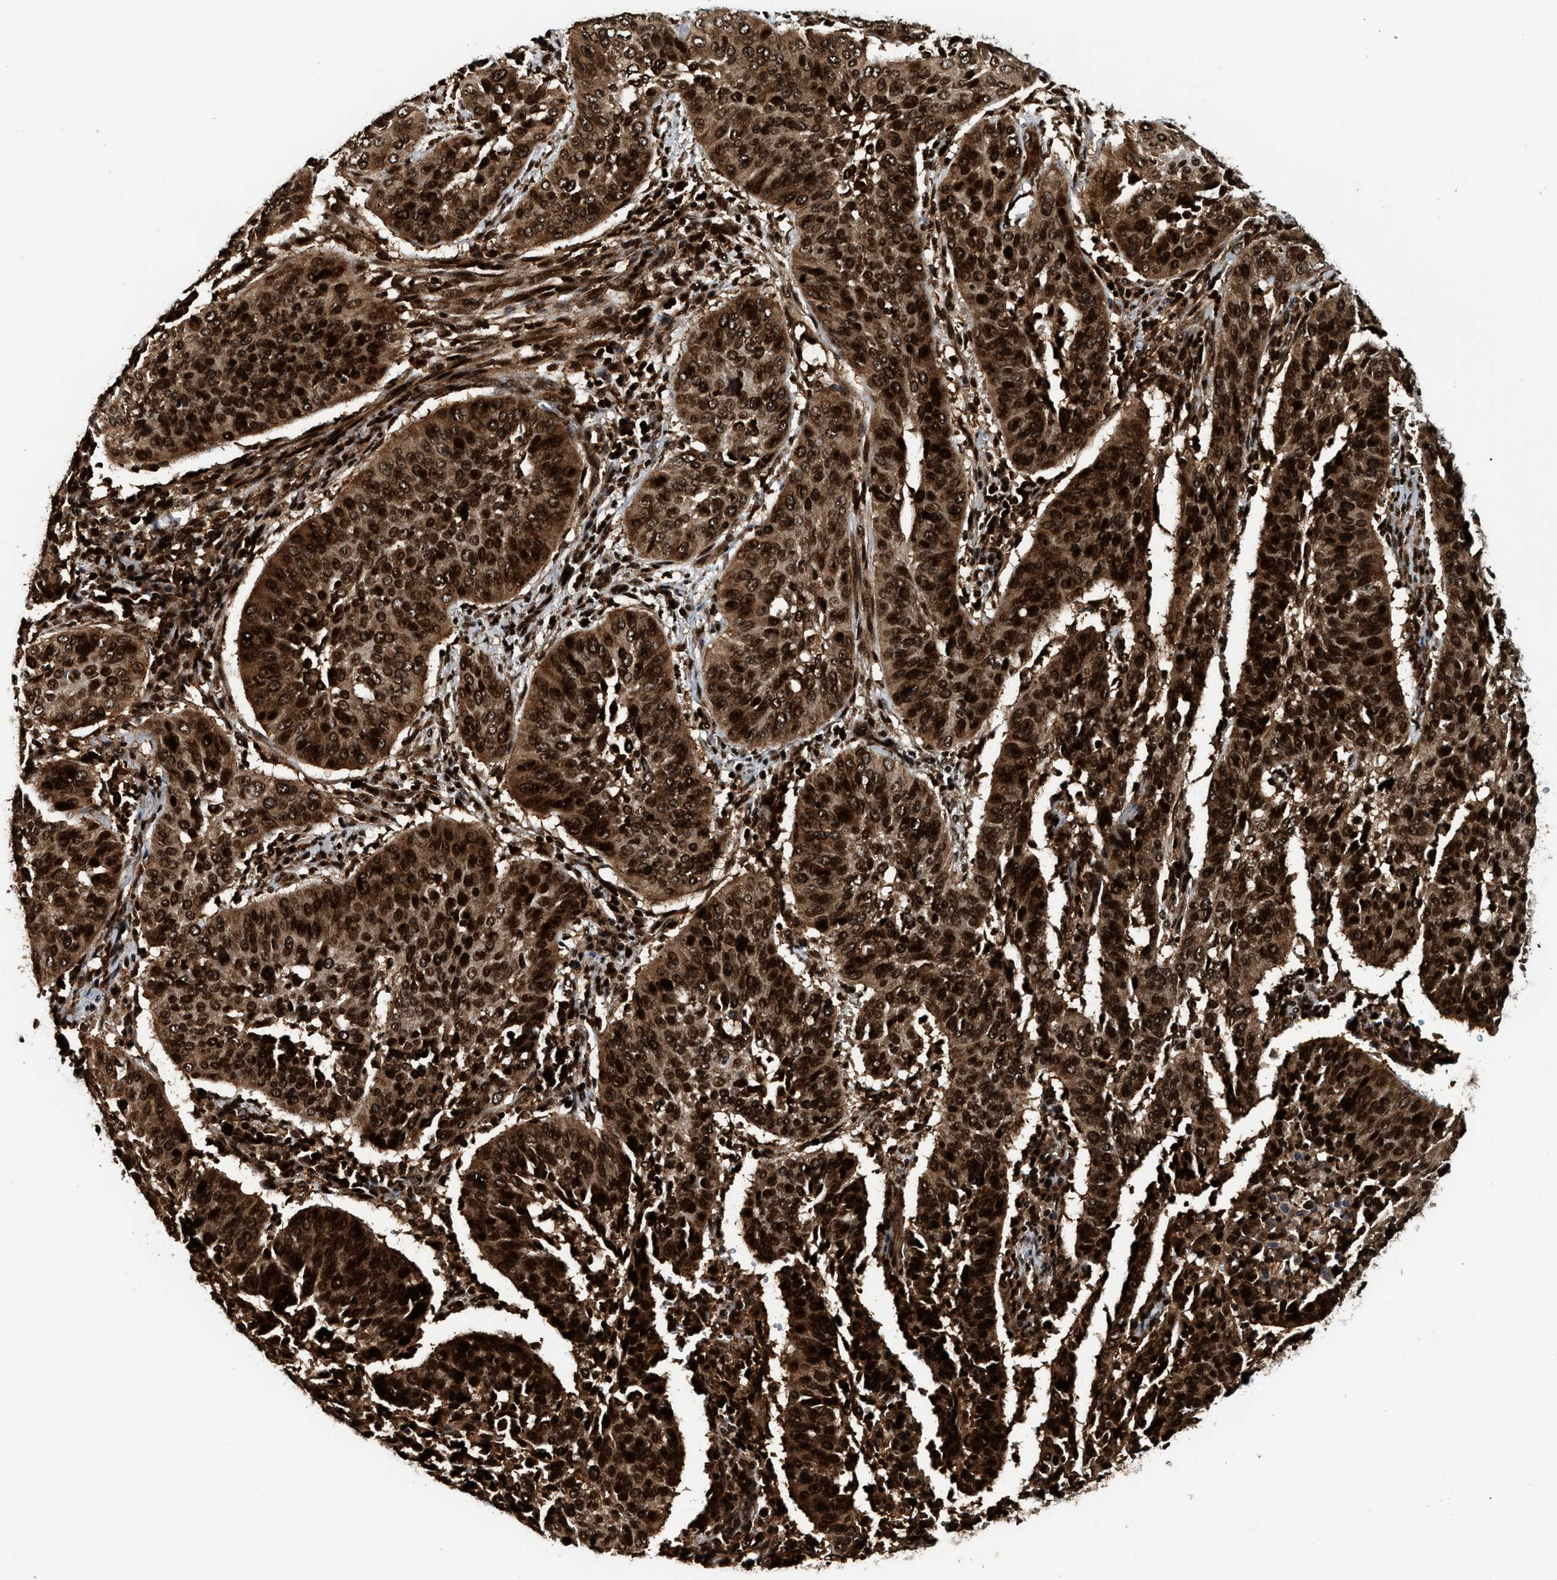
{"staining": {"intensity": "strong", "quantity": ">75%", "location": "cytoplasmic/membranous,nuclear"}, "tissue": "cervical cancer", "cell_type": "Tumor cells", "image_type": "cancer", "snomed": [{"axis": "morphology", "description": "Normal tissue, NOS"}, {"axis": "morphology", "description": "Squamous cell carcinoma, NOS"}, {"axis": "topography", "description": "Cervix"}], "caption": "The photomicrograph reveals immunohistochemical staining of squamous cell carcinoma (cervical). There is strong cytoplasmic/membranous and nuclear staining is seen in about >75% of tumor cells. Nuclei are stained in blue.", "gene": "MDM2", "patient": {"sex": "female", "age": 39}}